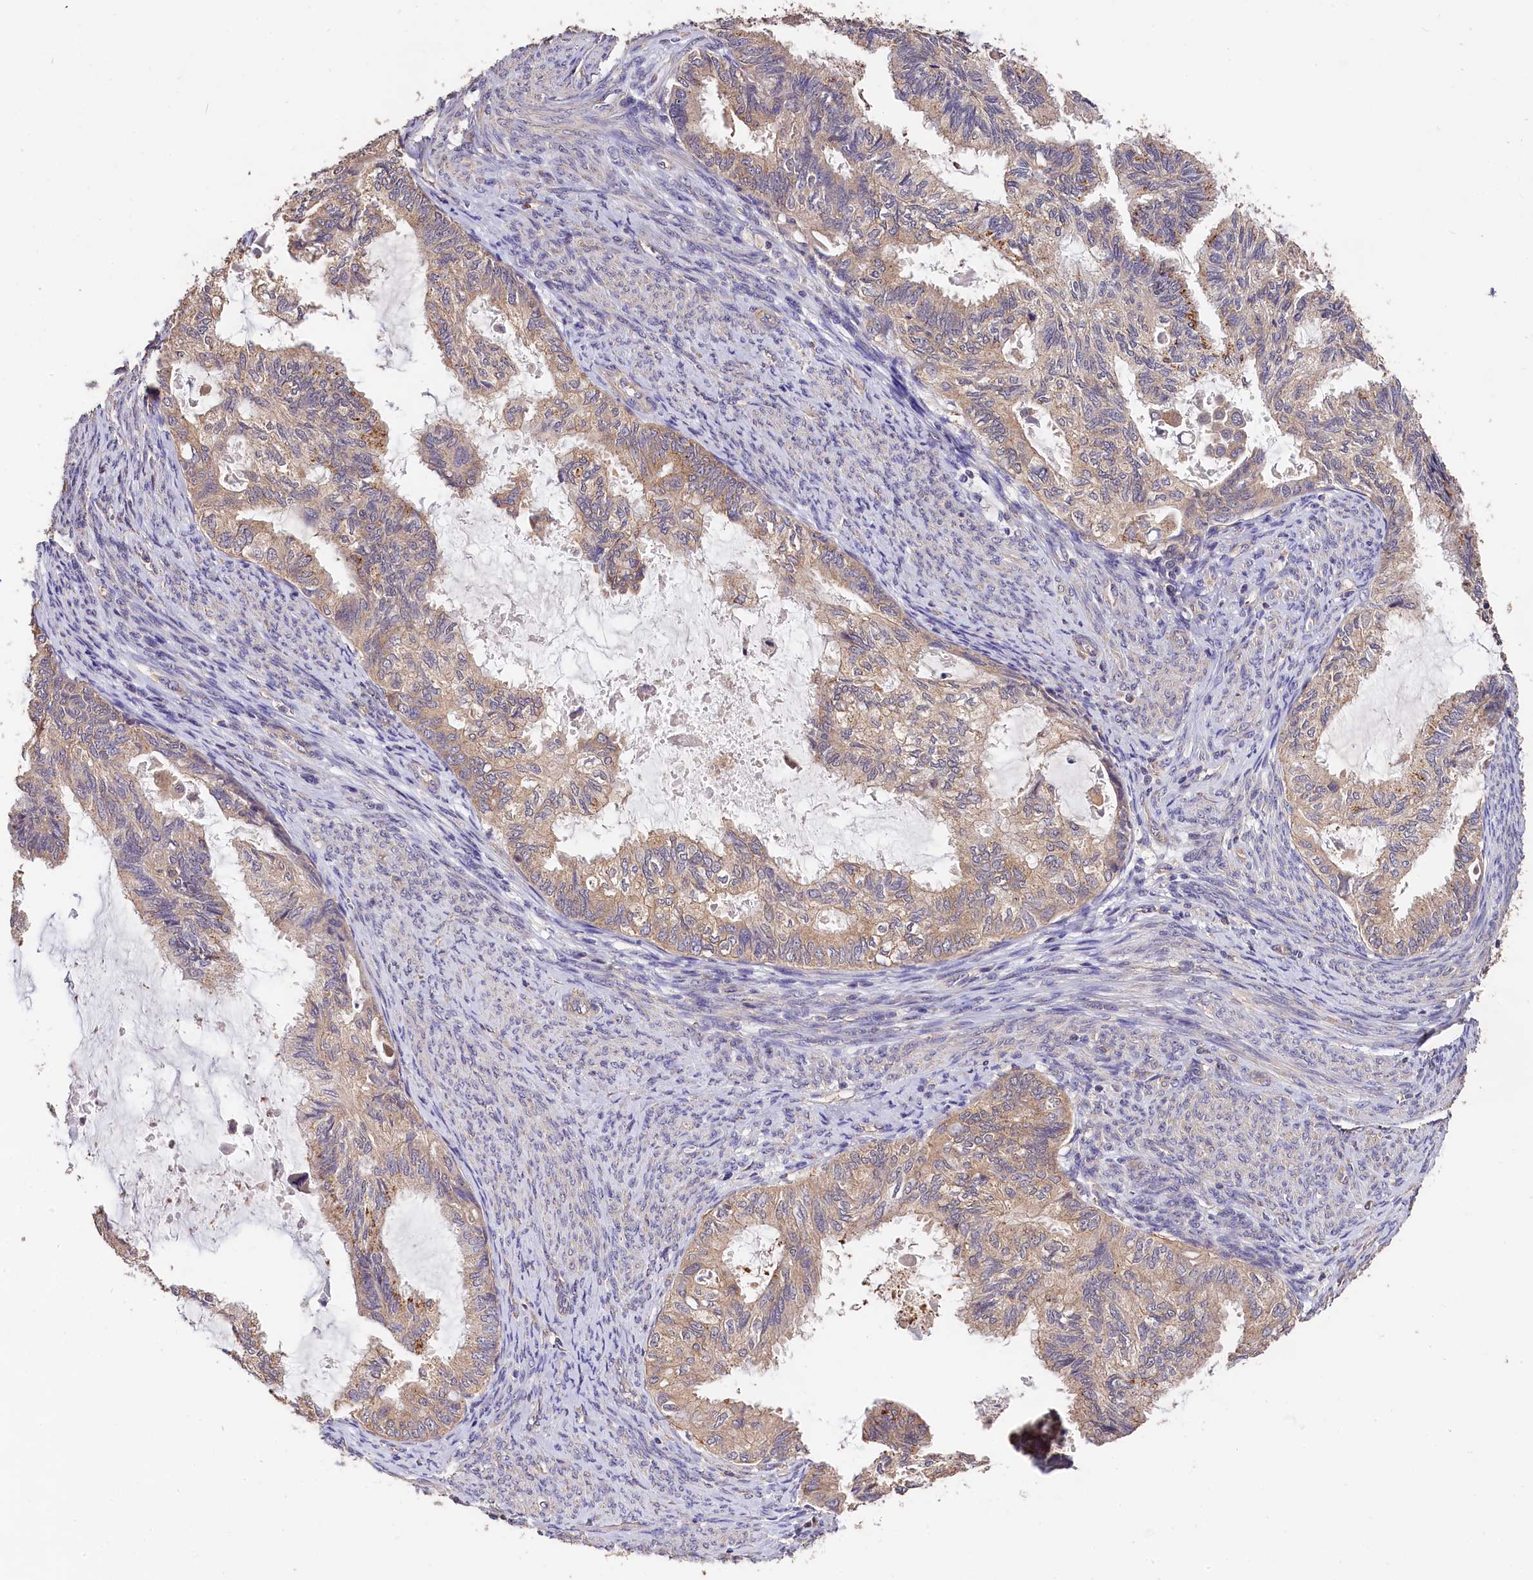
{"staining": {"intensity": "moderate", "quantity": "<25%", "location": "cytoplasmic/membranous"}, "tissue": "cervical cancer", "cell_type": "Tumor cells", "image_type": "cancer", "snomed": [{"axis": "morphology", "description": "Normal tissue, NOS"}, {"axis": "morphology", "description": "Adenocarcinoma, NOS"}, {"axis": "topography", "description": "Cervix"}, {"axis": "topography", "description": "Endometrium"}], "caption": "IHC histopathology image of neoplastic tissue: human cervical cancer stained using immunohistochemistry (IHC) shows low levels of moderate protein expression localized specifically in the cytoplasmic/membranous of tumor cells, appearing as a cytoplasmic/membranous brown color.", "gene": "OAS3", "patient": {"sex": "female", "age": 86}}